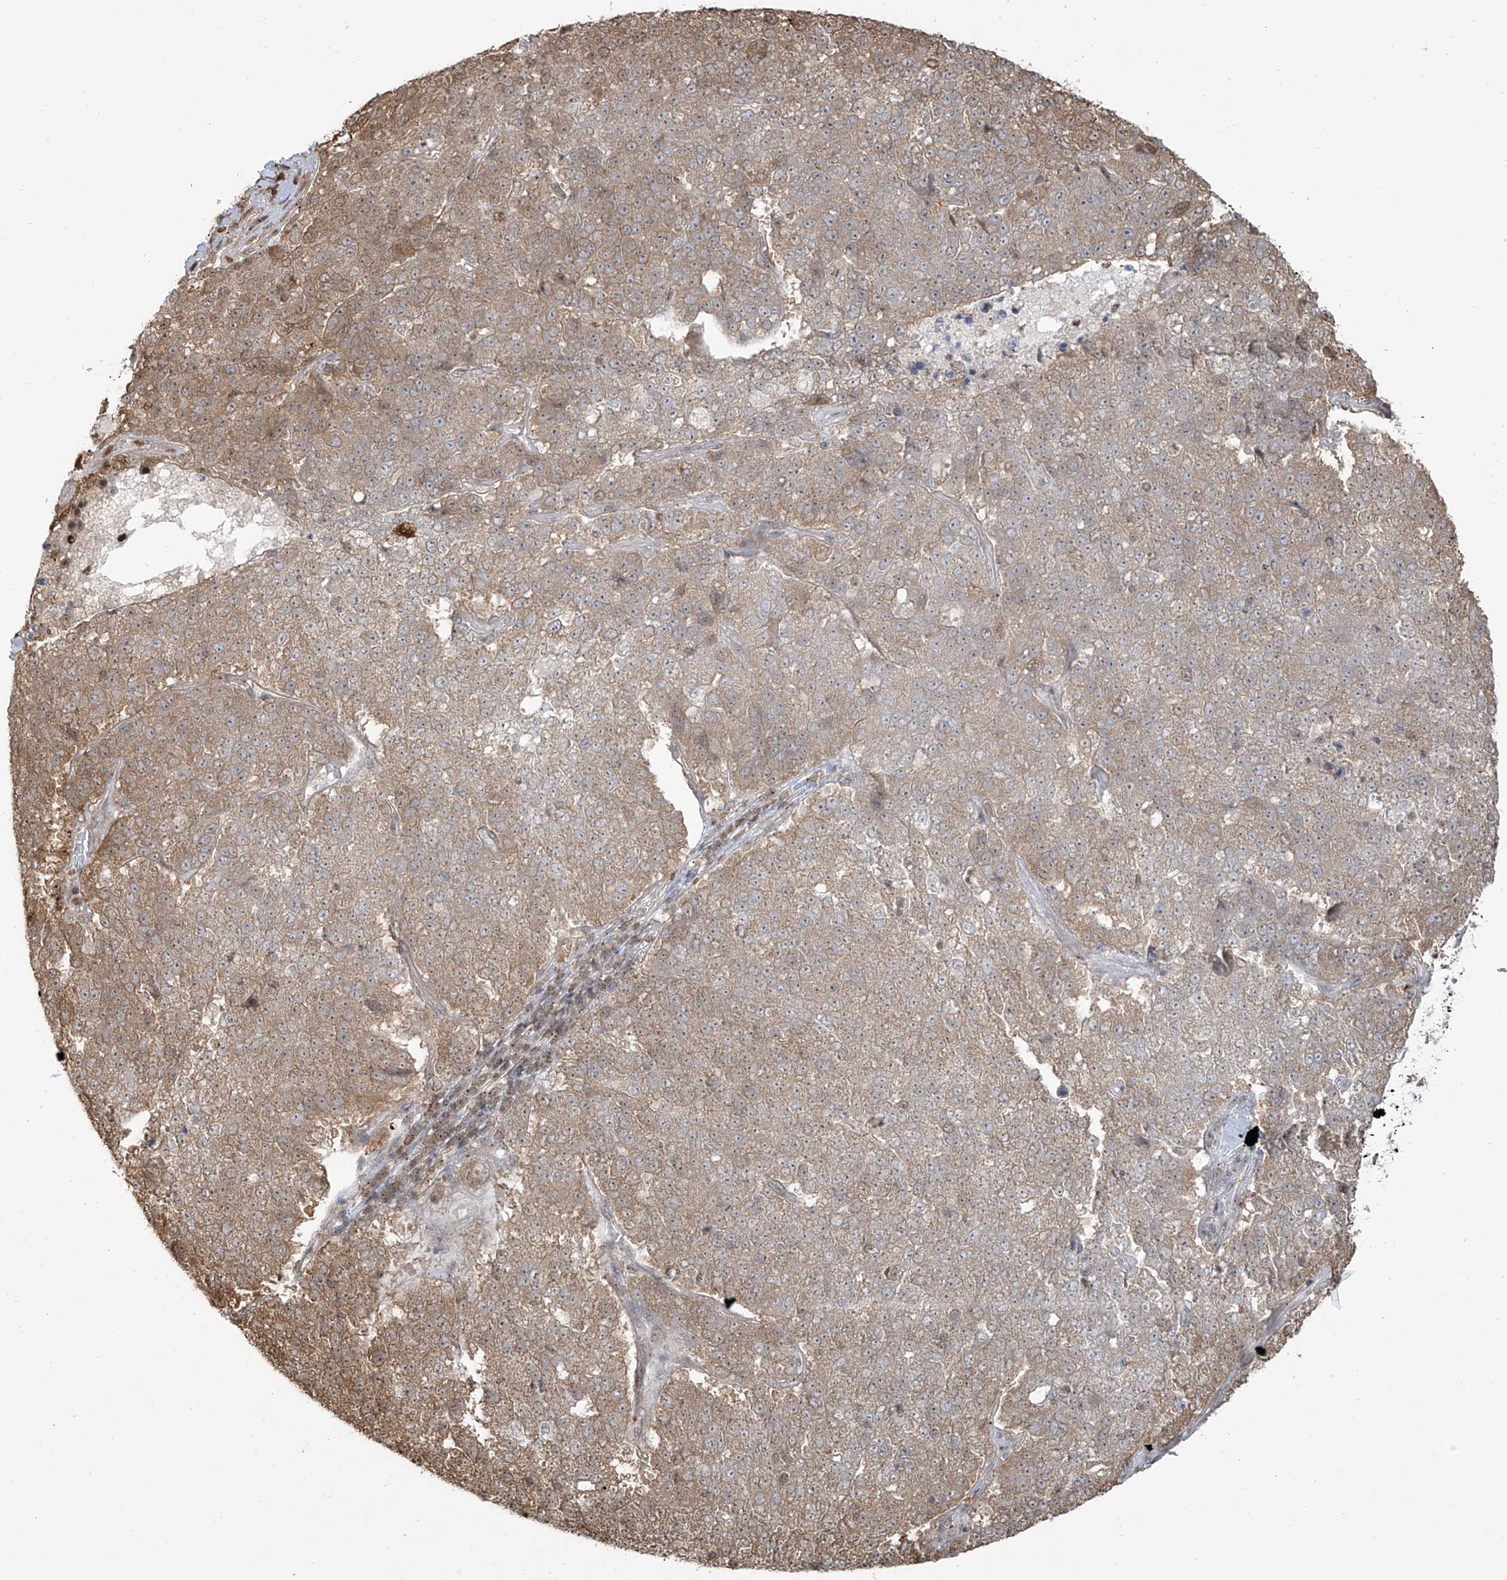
{"staining": {"intensity": "moderate", "quantity": ">75%", "location": "cytoplasmic/membranous"}, "tissue": "pancreatic cancer", "cell_type": "Tumor cells", "image_type": "cancer", "snomed": [{"axis": "morphology", "description": "Adenocarcinoma, NOS"}, {"axis": "topography", "description": "Pancreas"}], "caption": "Tumor cells display medium levels of moderate cytoplasmic/membranous expression in about >75% of cells in pancreatic adenocarcinoma.", "gene": "VMP1", "patient": {"sex": "female", "age": 61}}